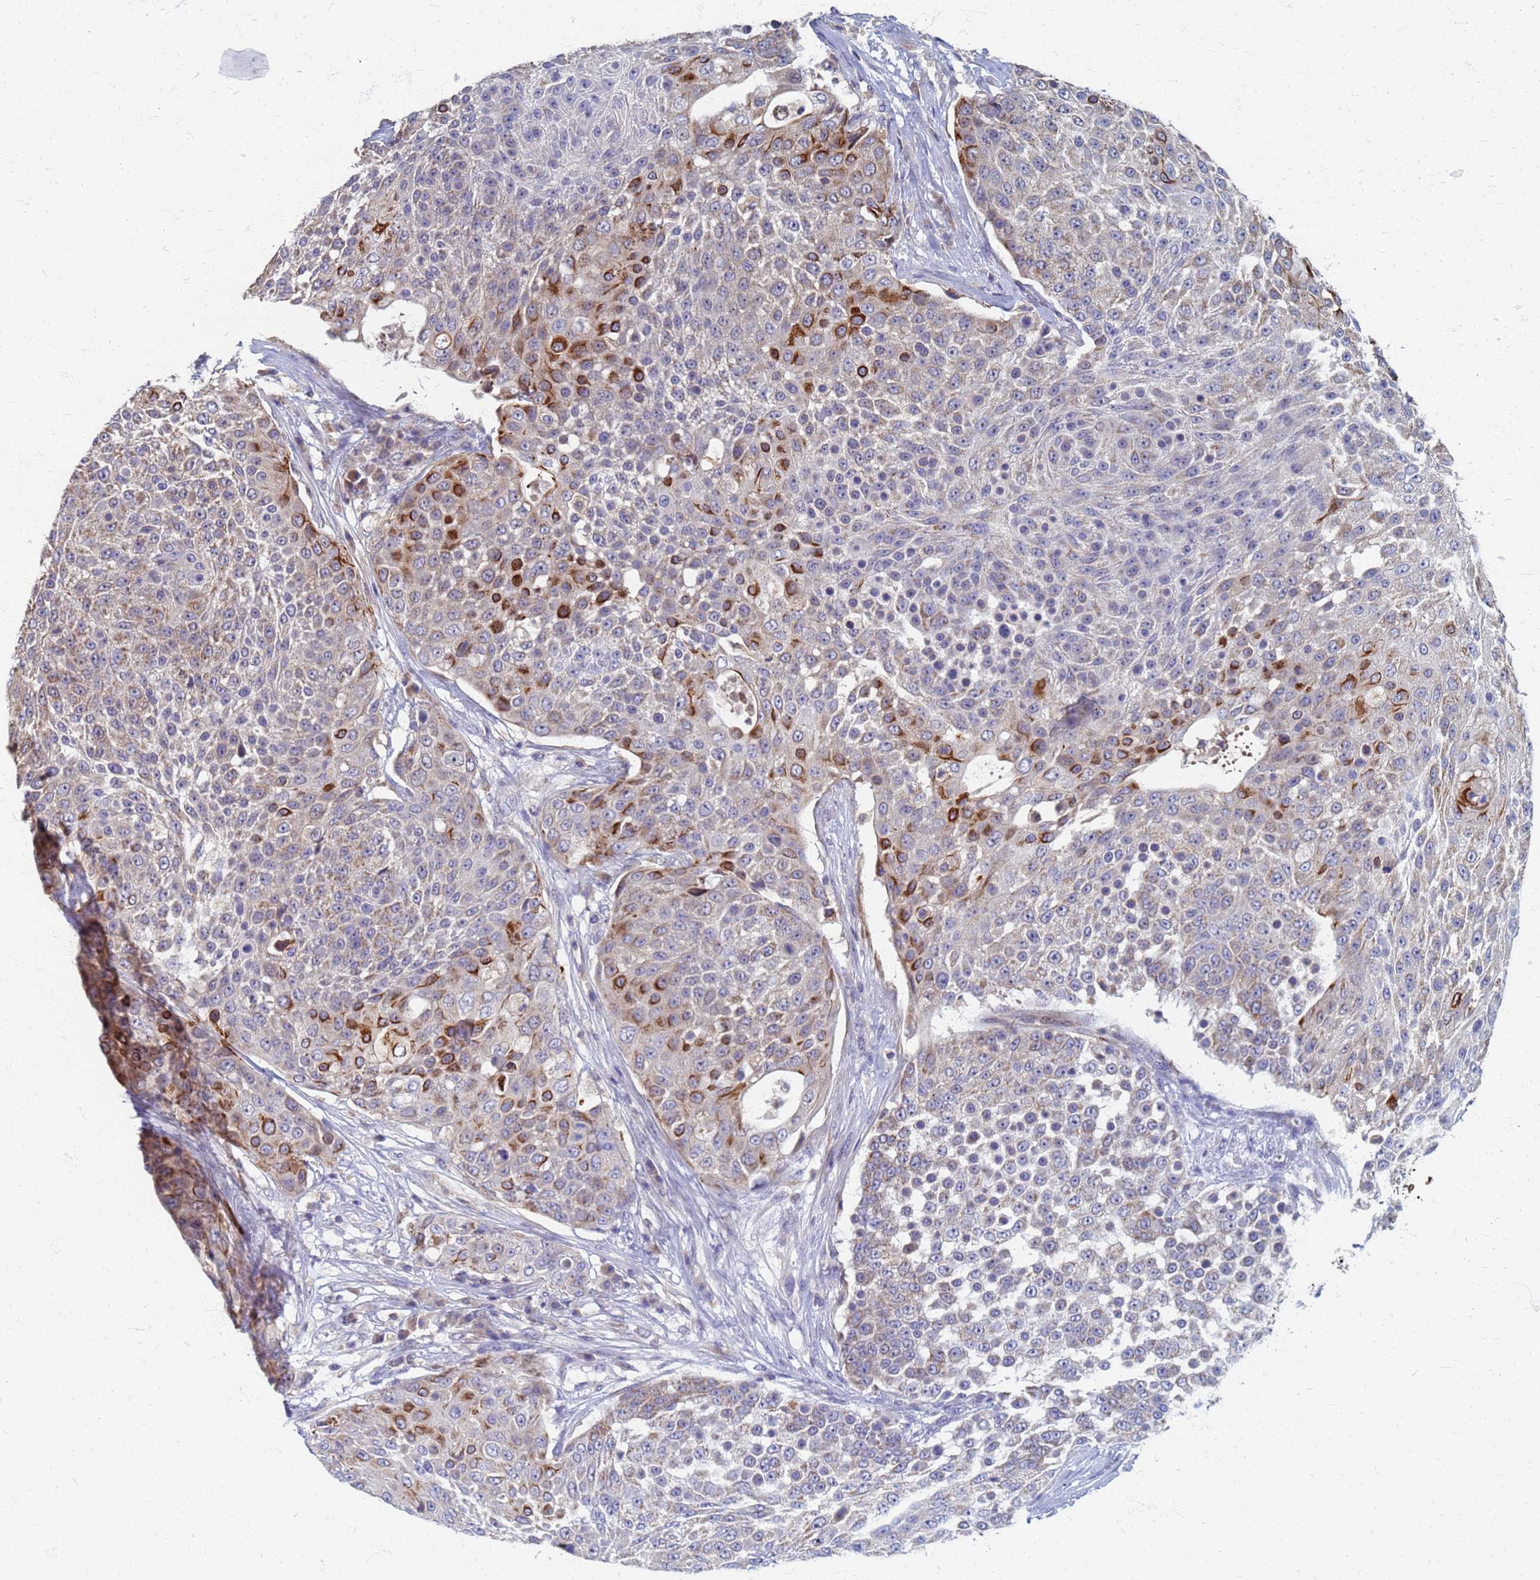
{"staining": {"intensity": "strong", "quantity": "<25%", "location": "cytoplasmic/membranous"}, "tissue": "urothelial cancer", "cell_type": "Tumor cells", "image_type": "cancer", "snomed": [{"axis": "morphology", "description": "Urothelial carcinoma, High grade"}, {"axis": "topography", "description": "Urinary bladder"}], "caption": "DAB immunohistochemical staining of urothelial cancer reveals strong cytoplasmic/membranous protein staining in about <25% of tumor cells. (DAB = brown stain, brightfield microscopy at high magnification).", "gene": "ATPAF1", "patient": {"sex": "female", "age": 63}}